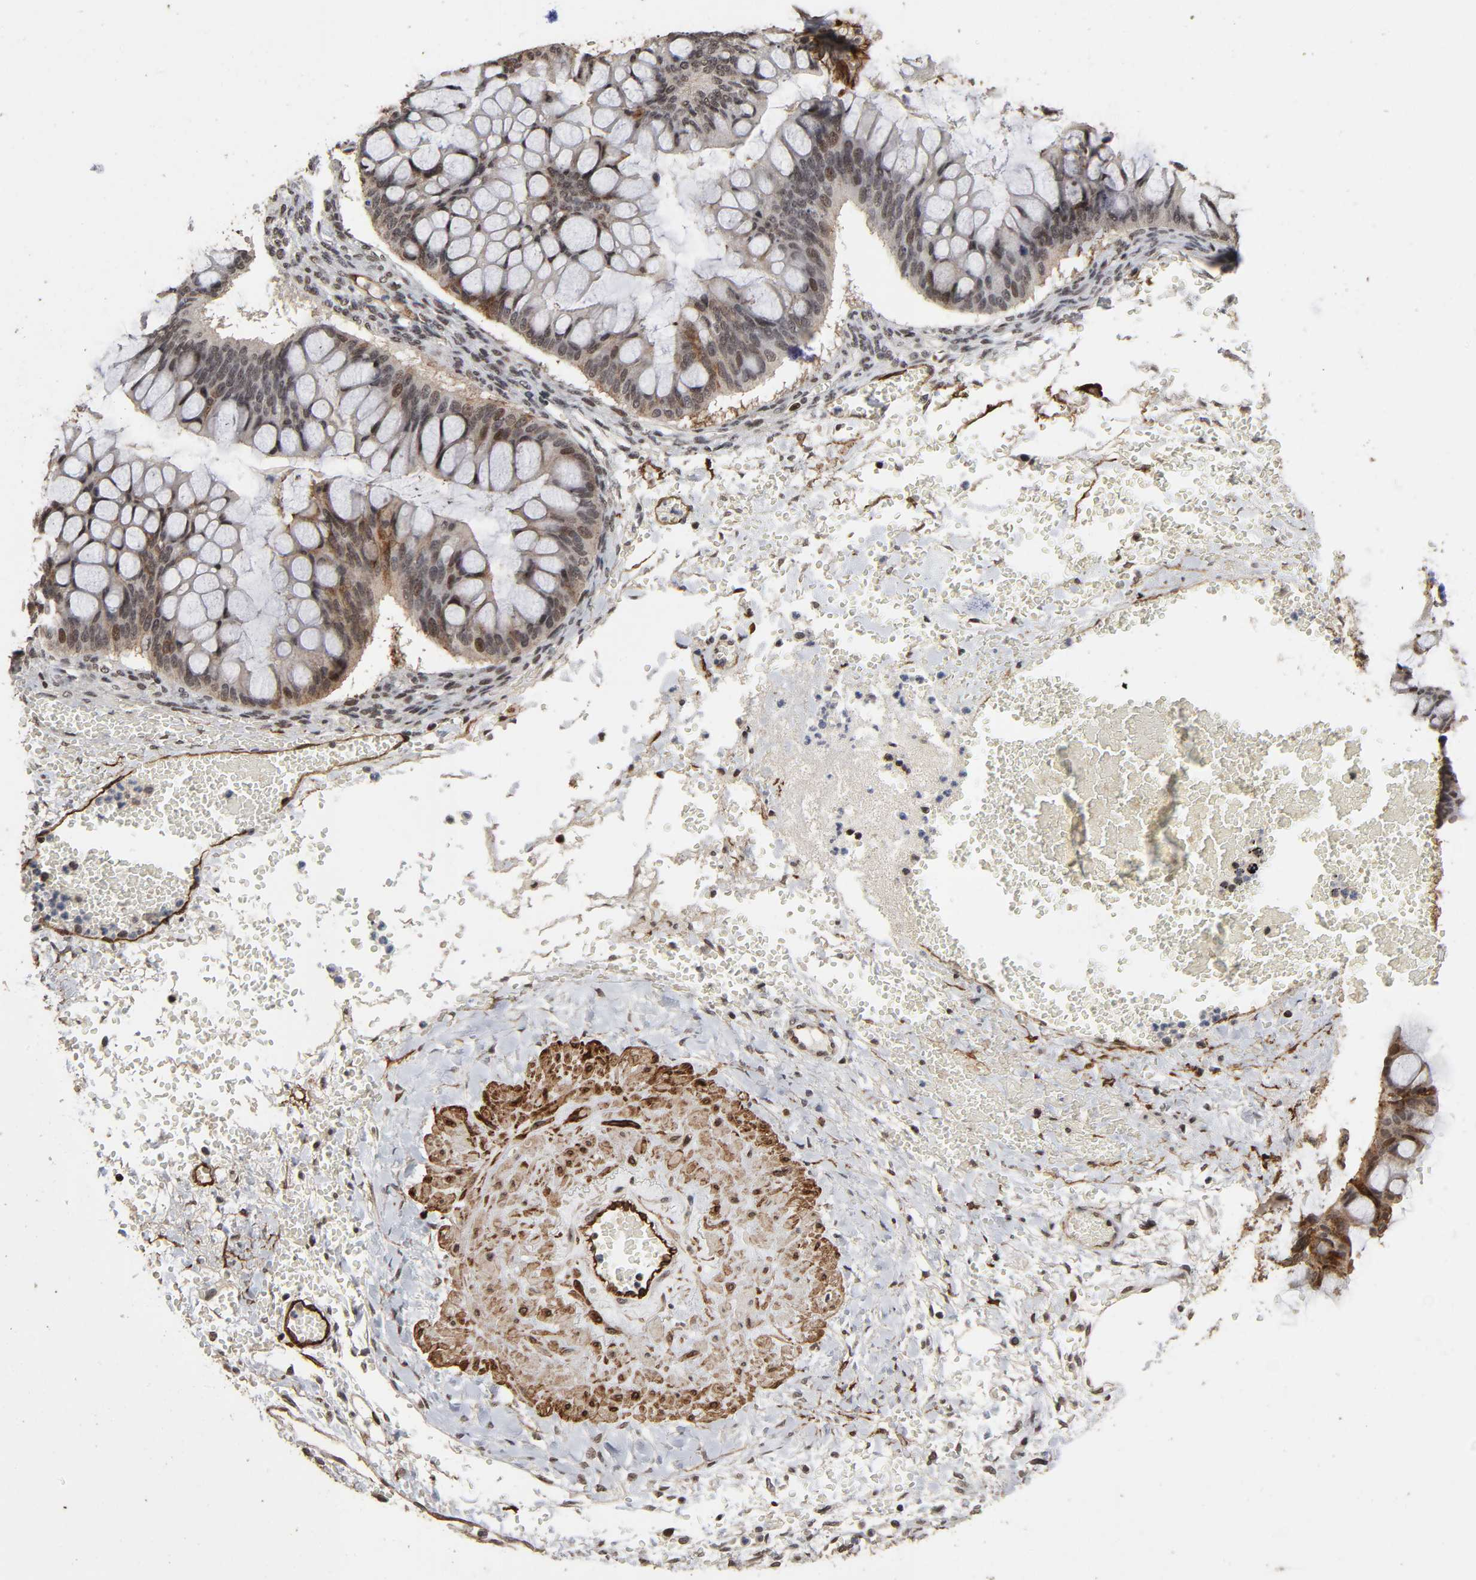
{"staining": {"intensity": "weak", "quantity": ">75%", "location": "cytoplasmic/membranous"}, "tissue": "ovarian cancer", "cell_type": "Tumor cells", "image_type": "cancer", "snomed": [{"axis": "morphology", "description": "Cystadenocarcinoma, mucinous, NOS"}, {"axis": "topography", "description": "Ovary"}], "caption": "Protein expression analysis of ovarian cancer displays weak cytoplasmic/membranous expression in about >75% of tumor cells.", "gene": "AHNAK2", "patient": {"sex": "female", "age": 73}}